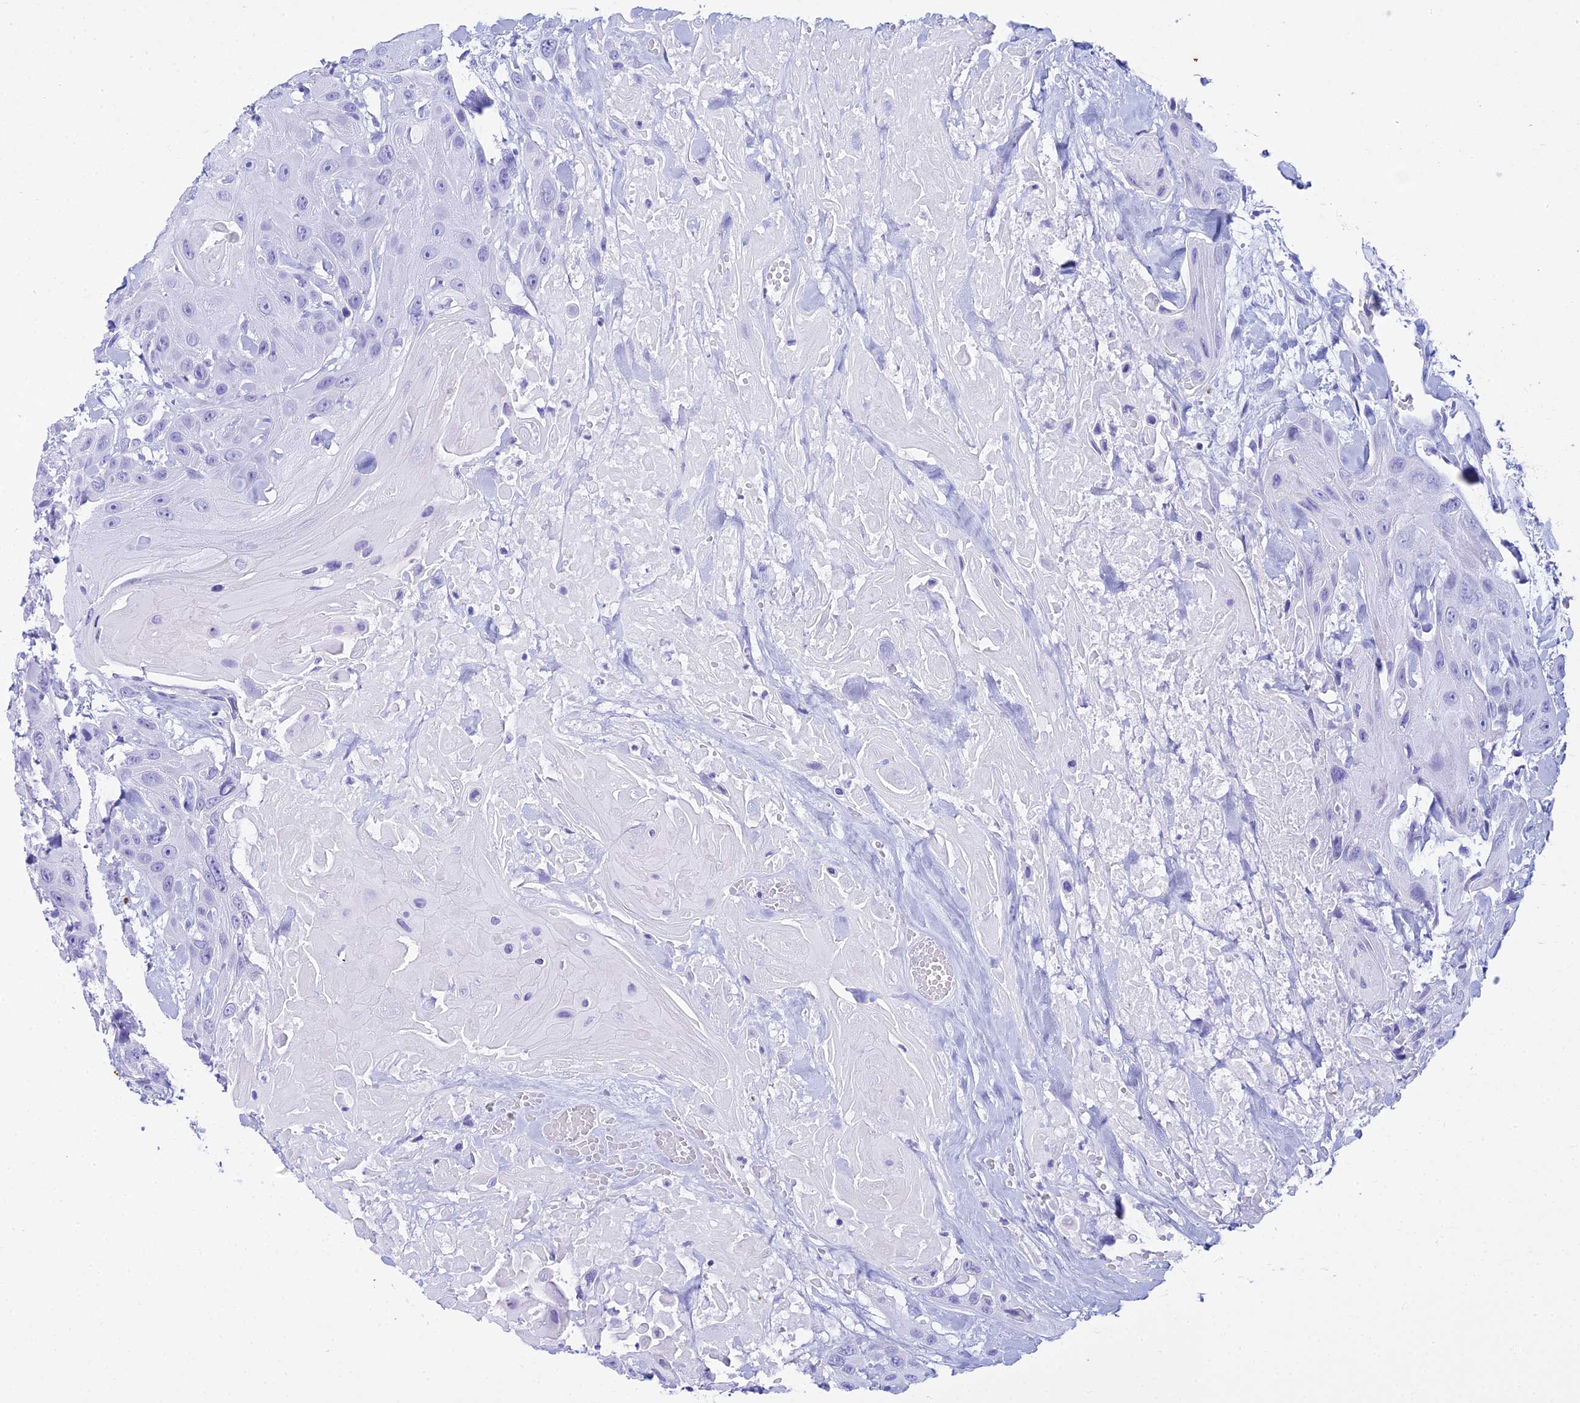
{"staining": {"intensity": "negative", "quantity": "none", "location": "none"}, "tissue": "head and neck cancer", "cell_type": "Tumor cells", "image_type": "cancer", "snomed": [{"axis": "morphology", "description": "Squamous cell carcinoma, NOS"}, {"axis": "topography", "description": "Head-Neck"}], "caption": "Tumor cells show no significant protein expression in squamous cell carcinoma (head and neck).", "gene": "ZNF442", "patient": {"sex": "male", "age": 81}}